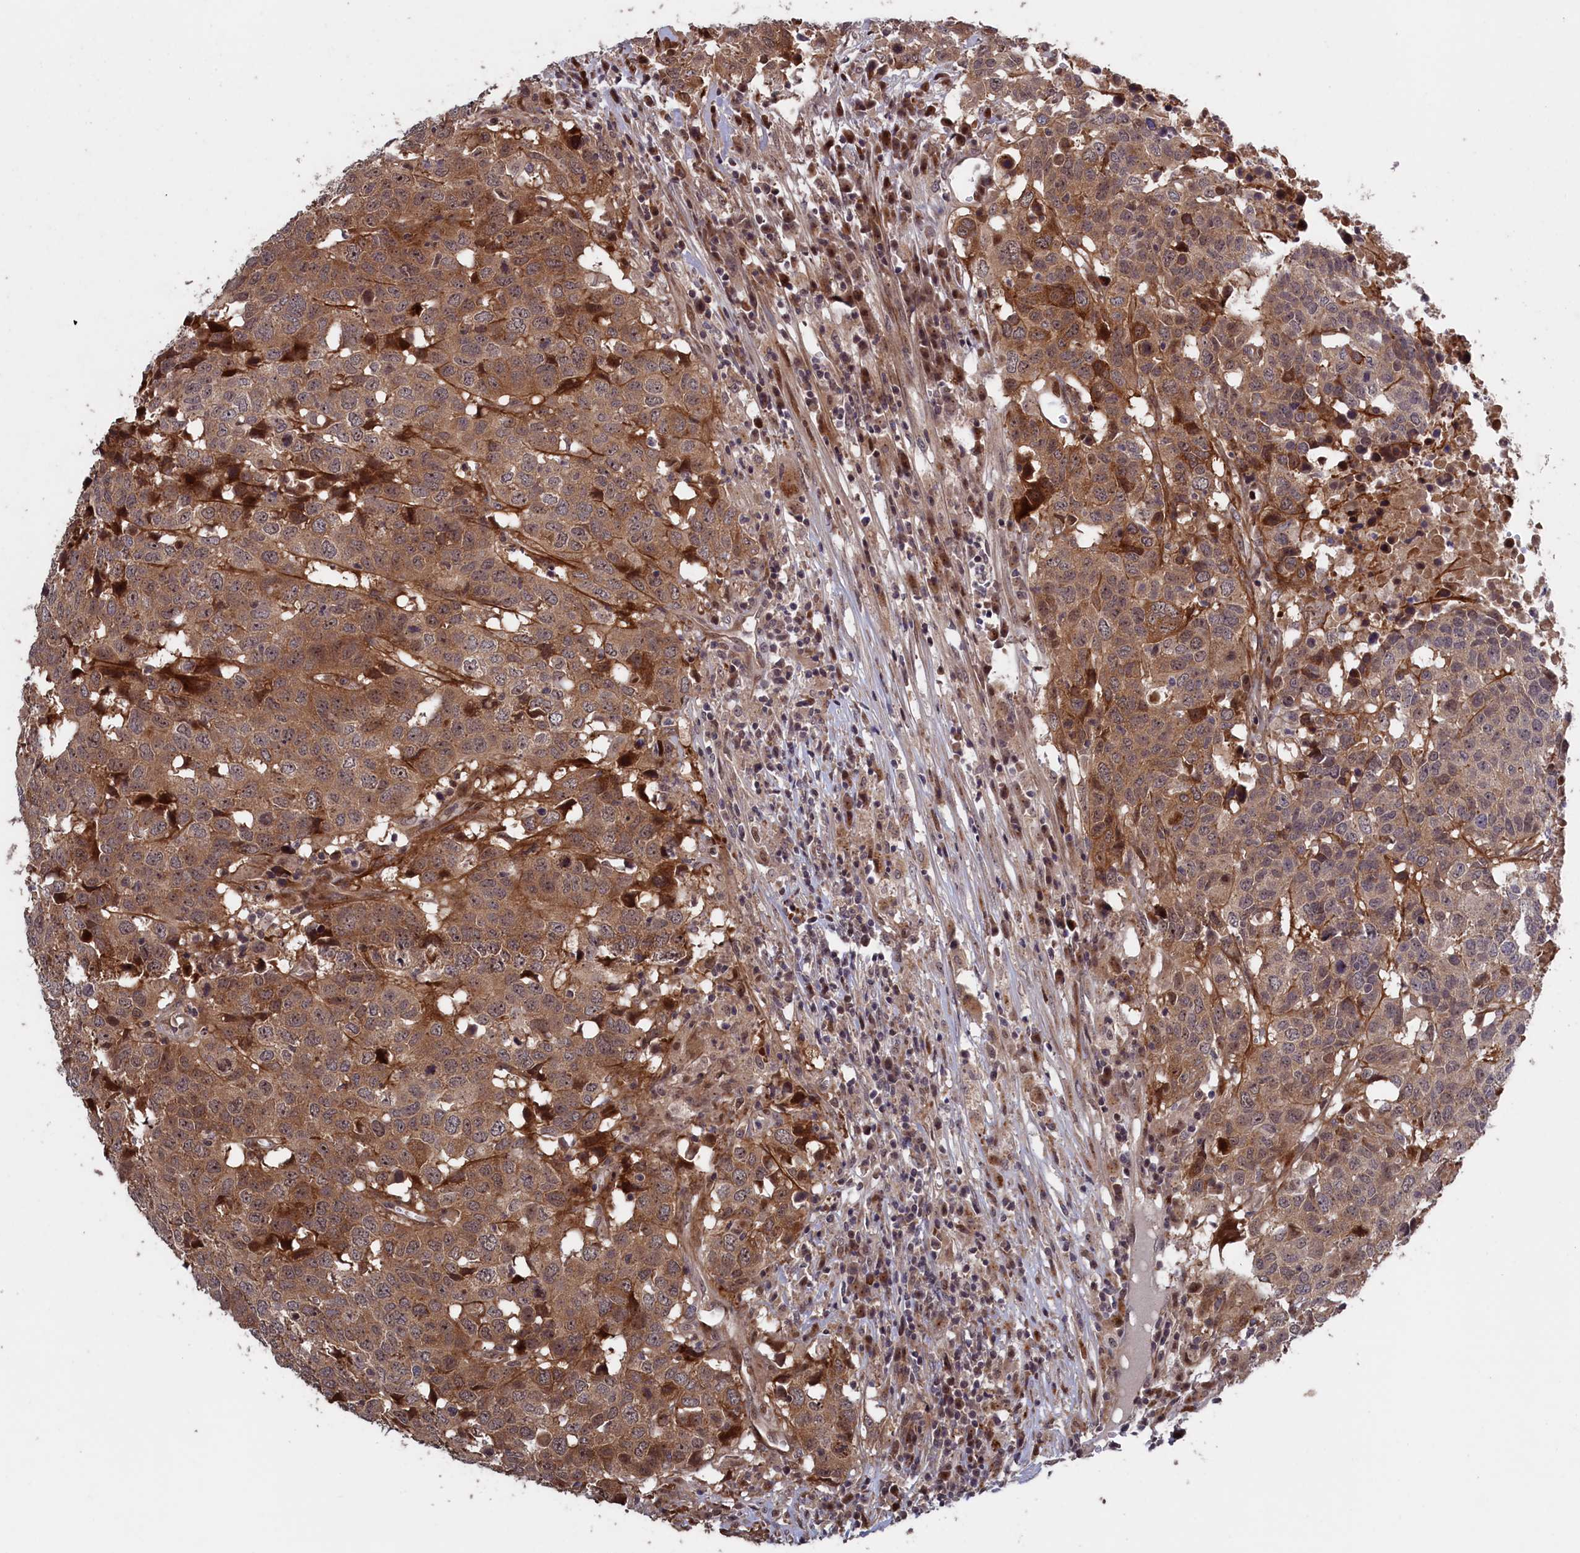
{"staining": {"intensity": "moderate", "quantity": ">75%", "location": "cytoplasmic/membranous"}, "tissue": "head and neck cancer", "cell_type": "Tumor cells", "image_type": "cancer", "snomed": [{"axis": "morphology", "description": "Squamous cell carcinoma, NOS"}, {"axis": "topography", "description": "Head-Neck"}], "caption": "IHC of squamous cell carcinoma (head and neck) displays medium levels of moderate cytoplasmic/membranous staining in approximately >75% of tumor cells. (IHC, brightfield microscopy, high magnification).", "gene": "LSG1", "patient": {"sex": "male", "age": 66}}